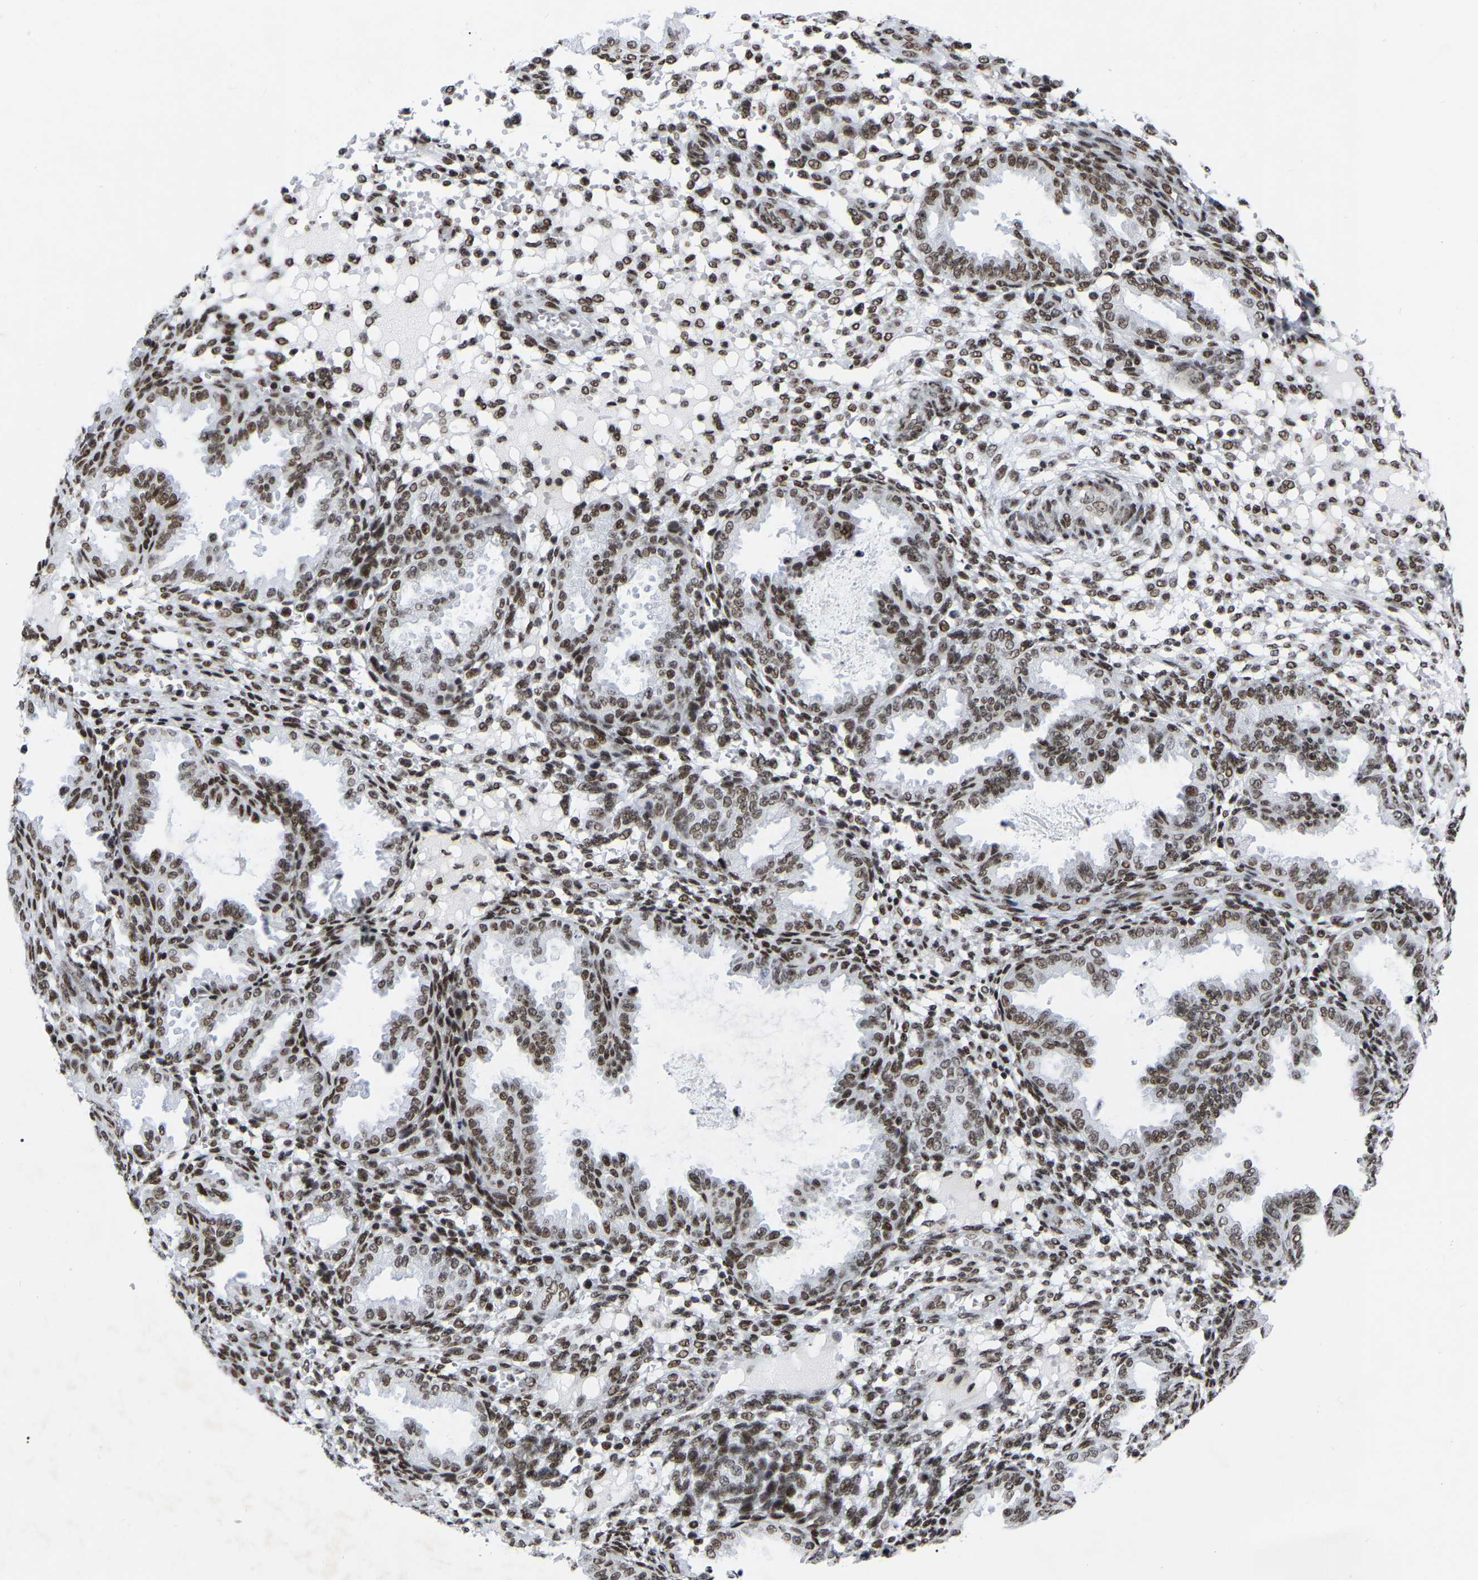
{"staining": {"intensity": "moderate", "quantity": "25%-75%", "location": "nuclear"}, "tissue": "endometrium", "cell_type": "Cells in endometrial stroma", "image_type": "normal", "snomed": [{"axis": "morphology", "description": "Normal tissue, NOS"}, {"axis": "topography", "description": "Endometrium"}], "caption": "Immunohistochemistry (IHC) of benign endometrium displays medium levels of moderate nuclear positivity in approximately 25%-75% of cells in endometrial stroma. (DAB = brown stain, brightfield microscopy at high magnification).", "gene": "PRCC", "patient": {"sex": "female", "age": 33}}